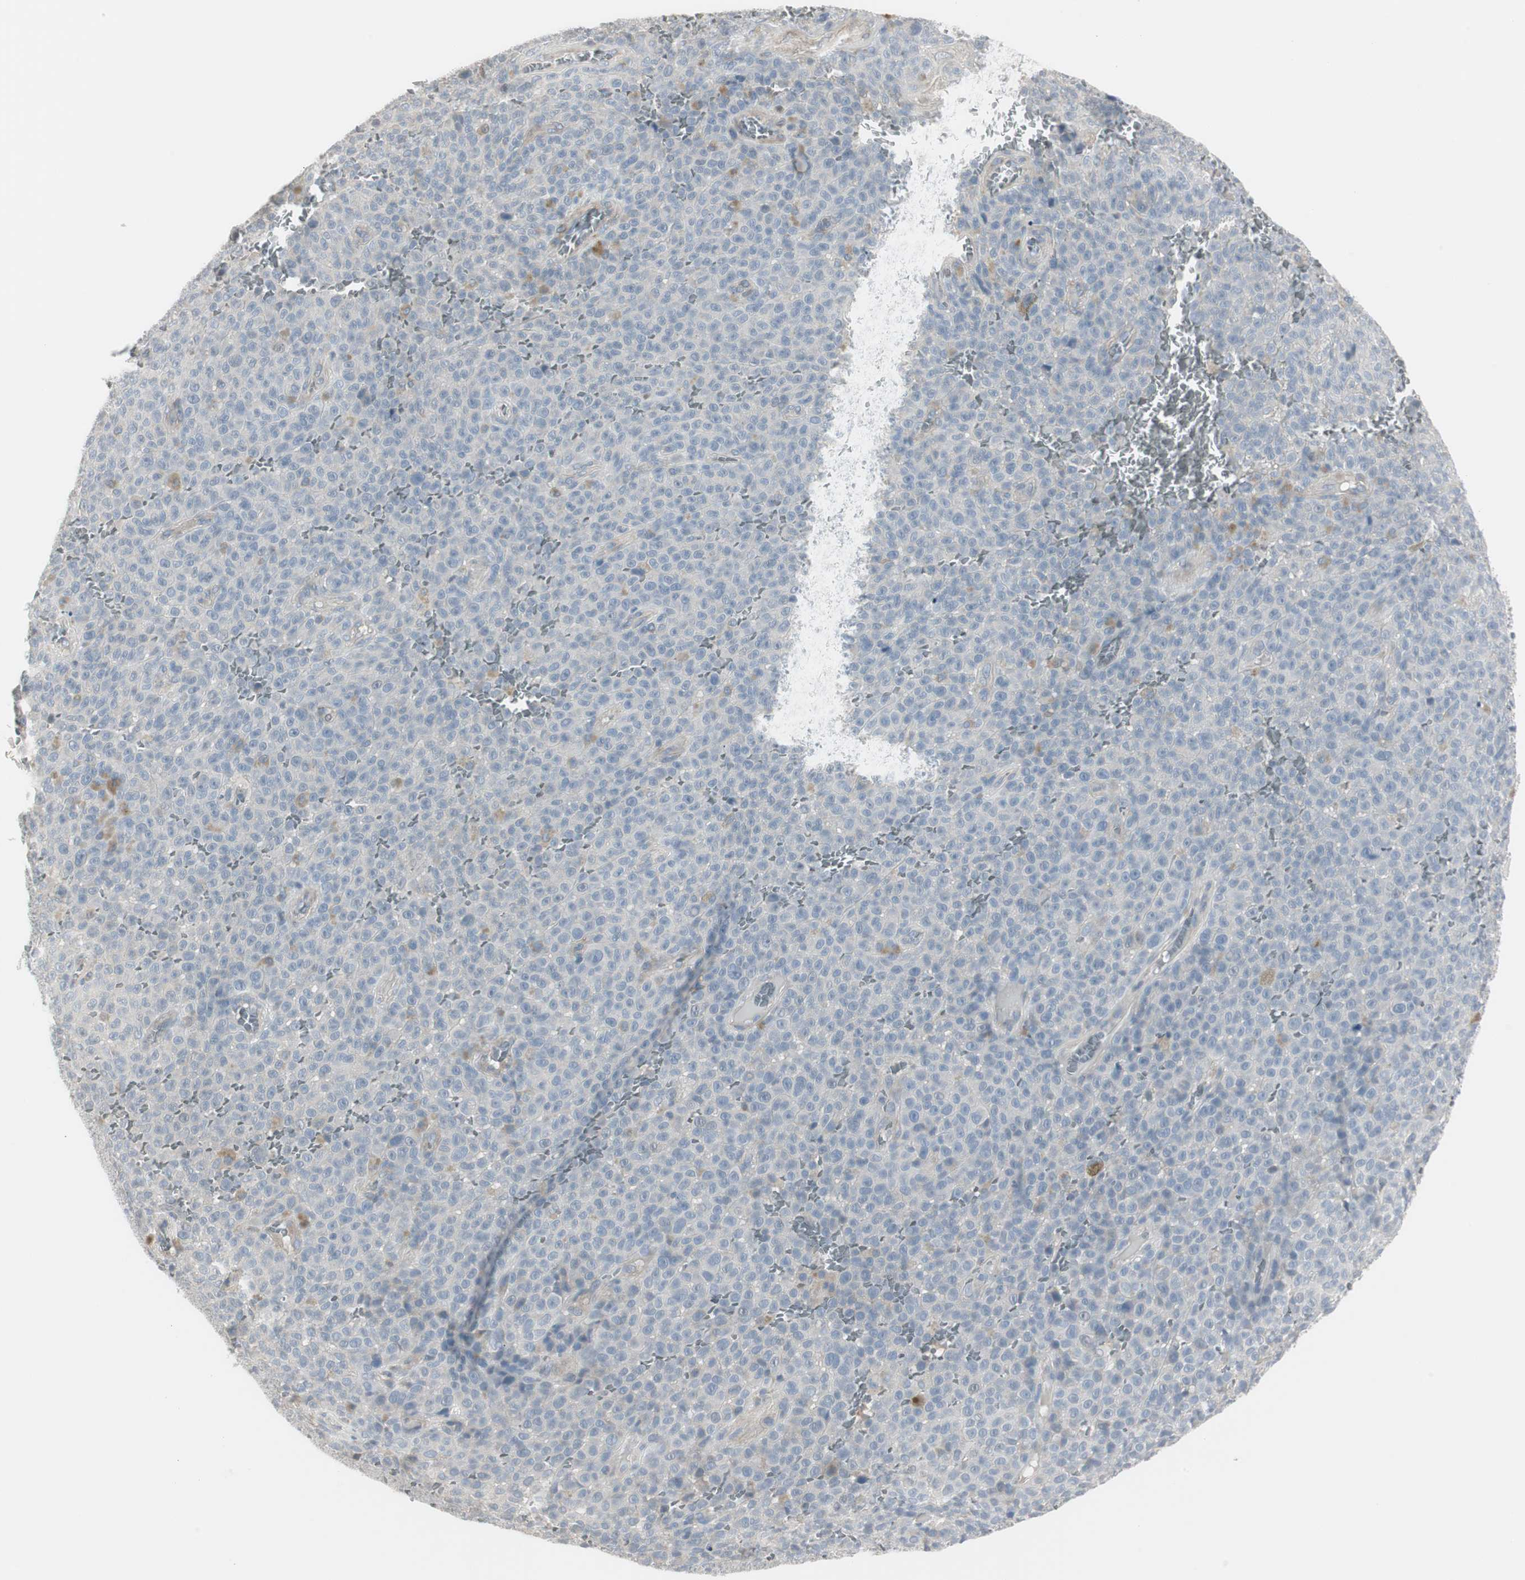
{"staining": {"intensity": "weak", "quantity": "<25%", "location": "cytoplasmic/membranous"}, "tissue": "melanoma", "cell_type": "Tumor cells", "image_type": "cancer", "snomed": [{"axis": "morphology", "description": "Malignant melanoma, NOS"}, {"axis": "topography", "description": "Skin"}], "caption": "IHC image of neoplastic tissue: human malignant melanoma stained with DAB shows no significant protein positivity in tumor cells. (DAB (3,3'-diaminobenzidine) immunohistochemistry (IHC) visualized using brightfield microscopy, high magnification).", "gene": "DMPK", "patient": {"sex": "female", "age": 82}}